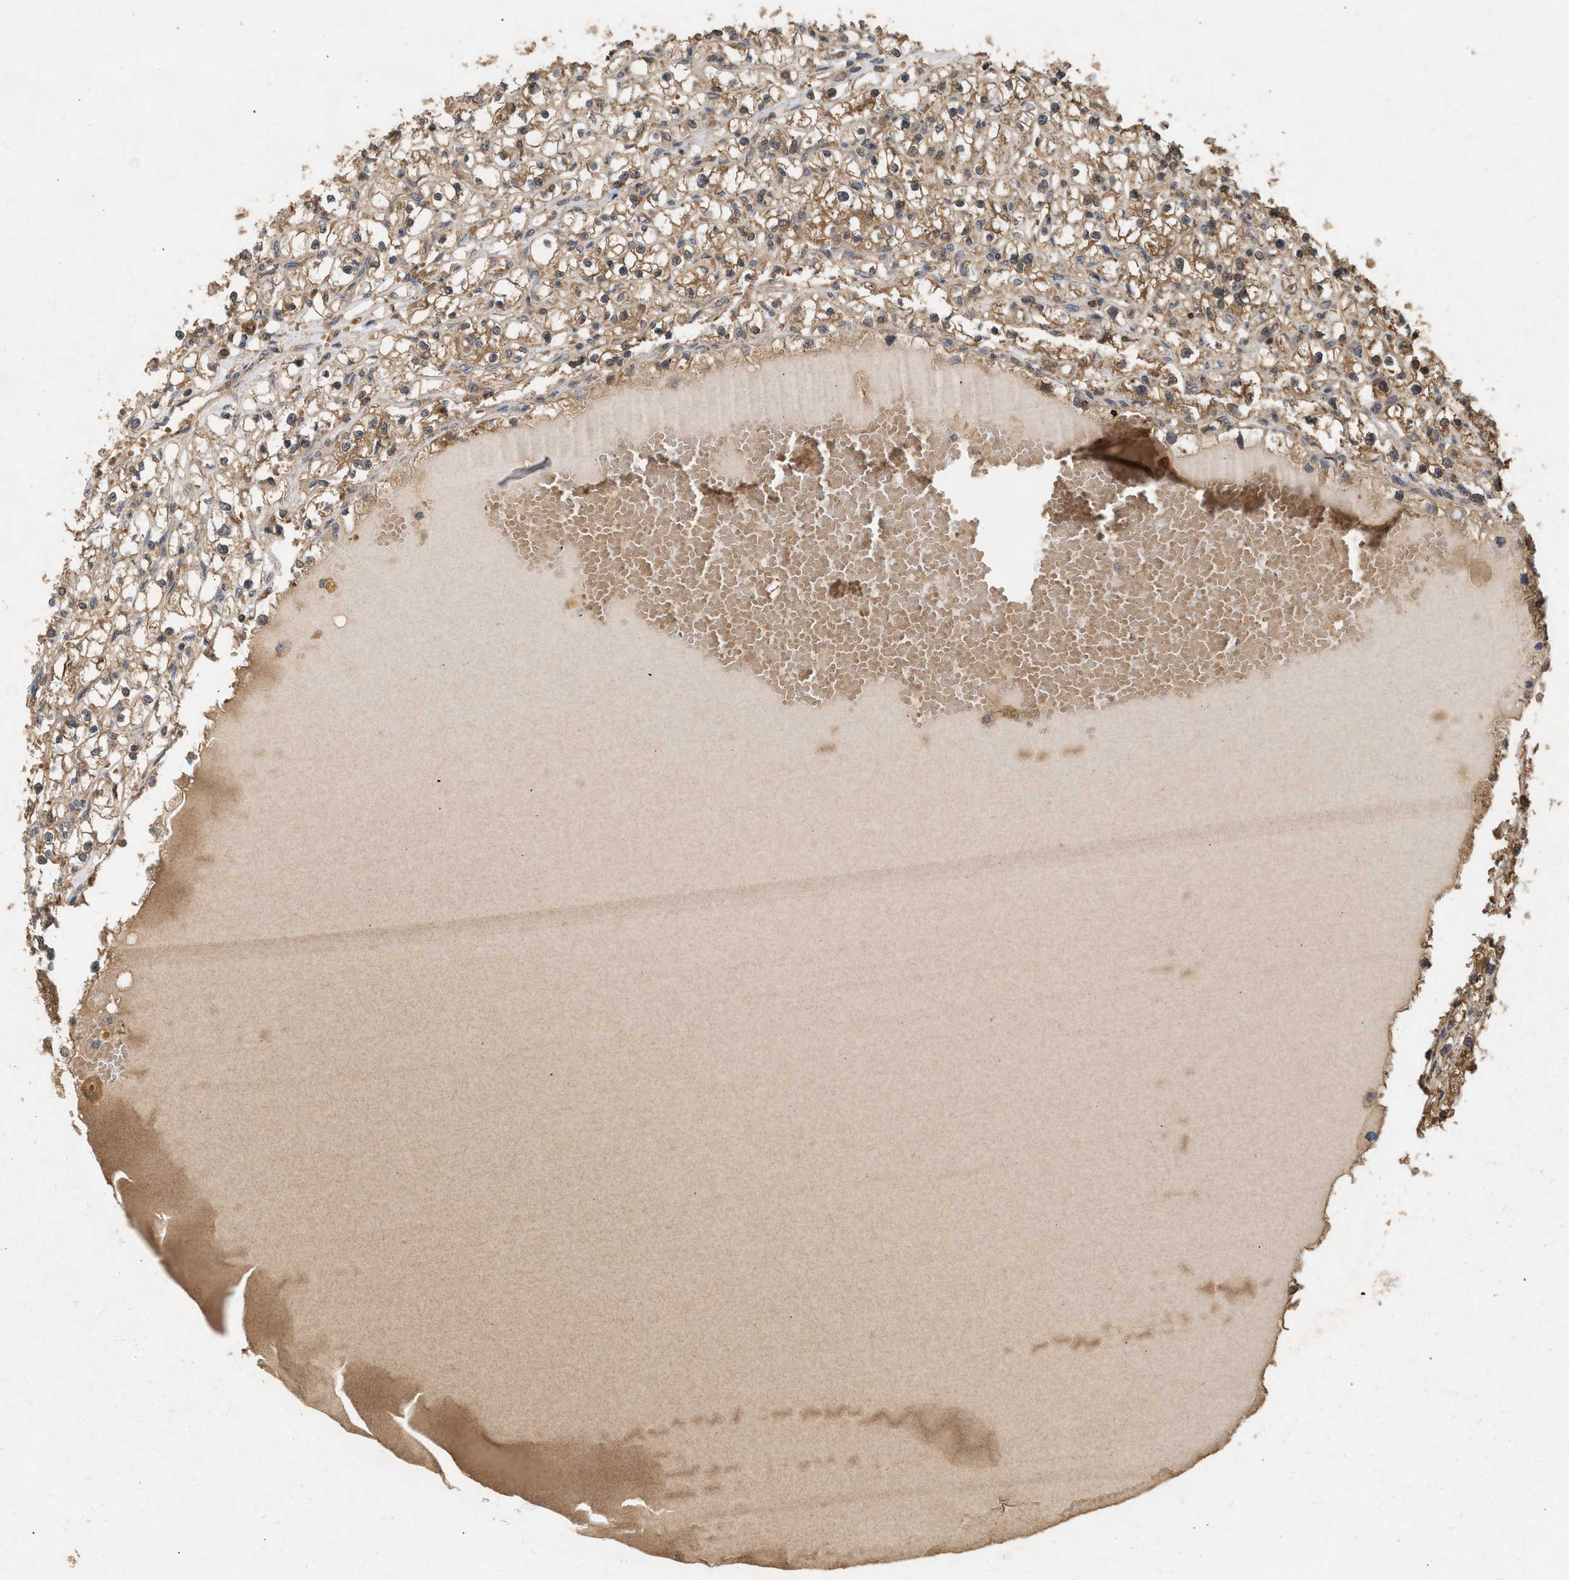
{"staining": {"intensity": "moderate", "quantity": ">75%", "location": "cytoplasmic/membranous"}, "tissue": "renal cancer", "cell_type": "Tumor cells", "image_type": "cancer", "snomed": [{"axis": "morphology", "description": "Adenocarcinoma, NOS"}, {"axis": "topography", "description": "Kidney"}], "caption": "Immunohistochemical staining of human renal cancer displays medium levels of moderate cytoplasmic/membranous protein staining in approximately >75% of tumor cells.", "gene": "FITM1", "patient": {"sex": "male", "age": 56}}